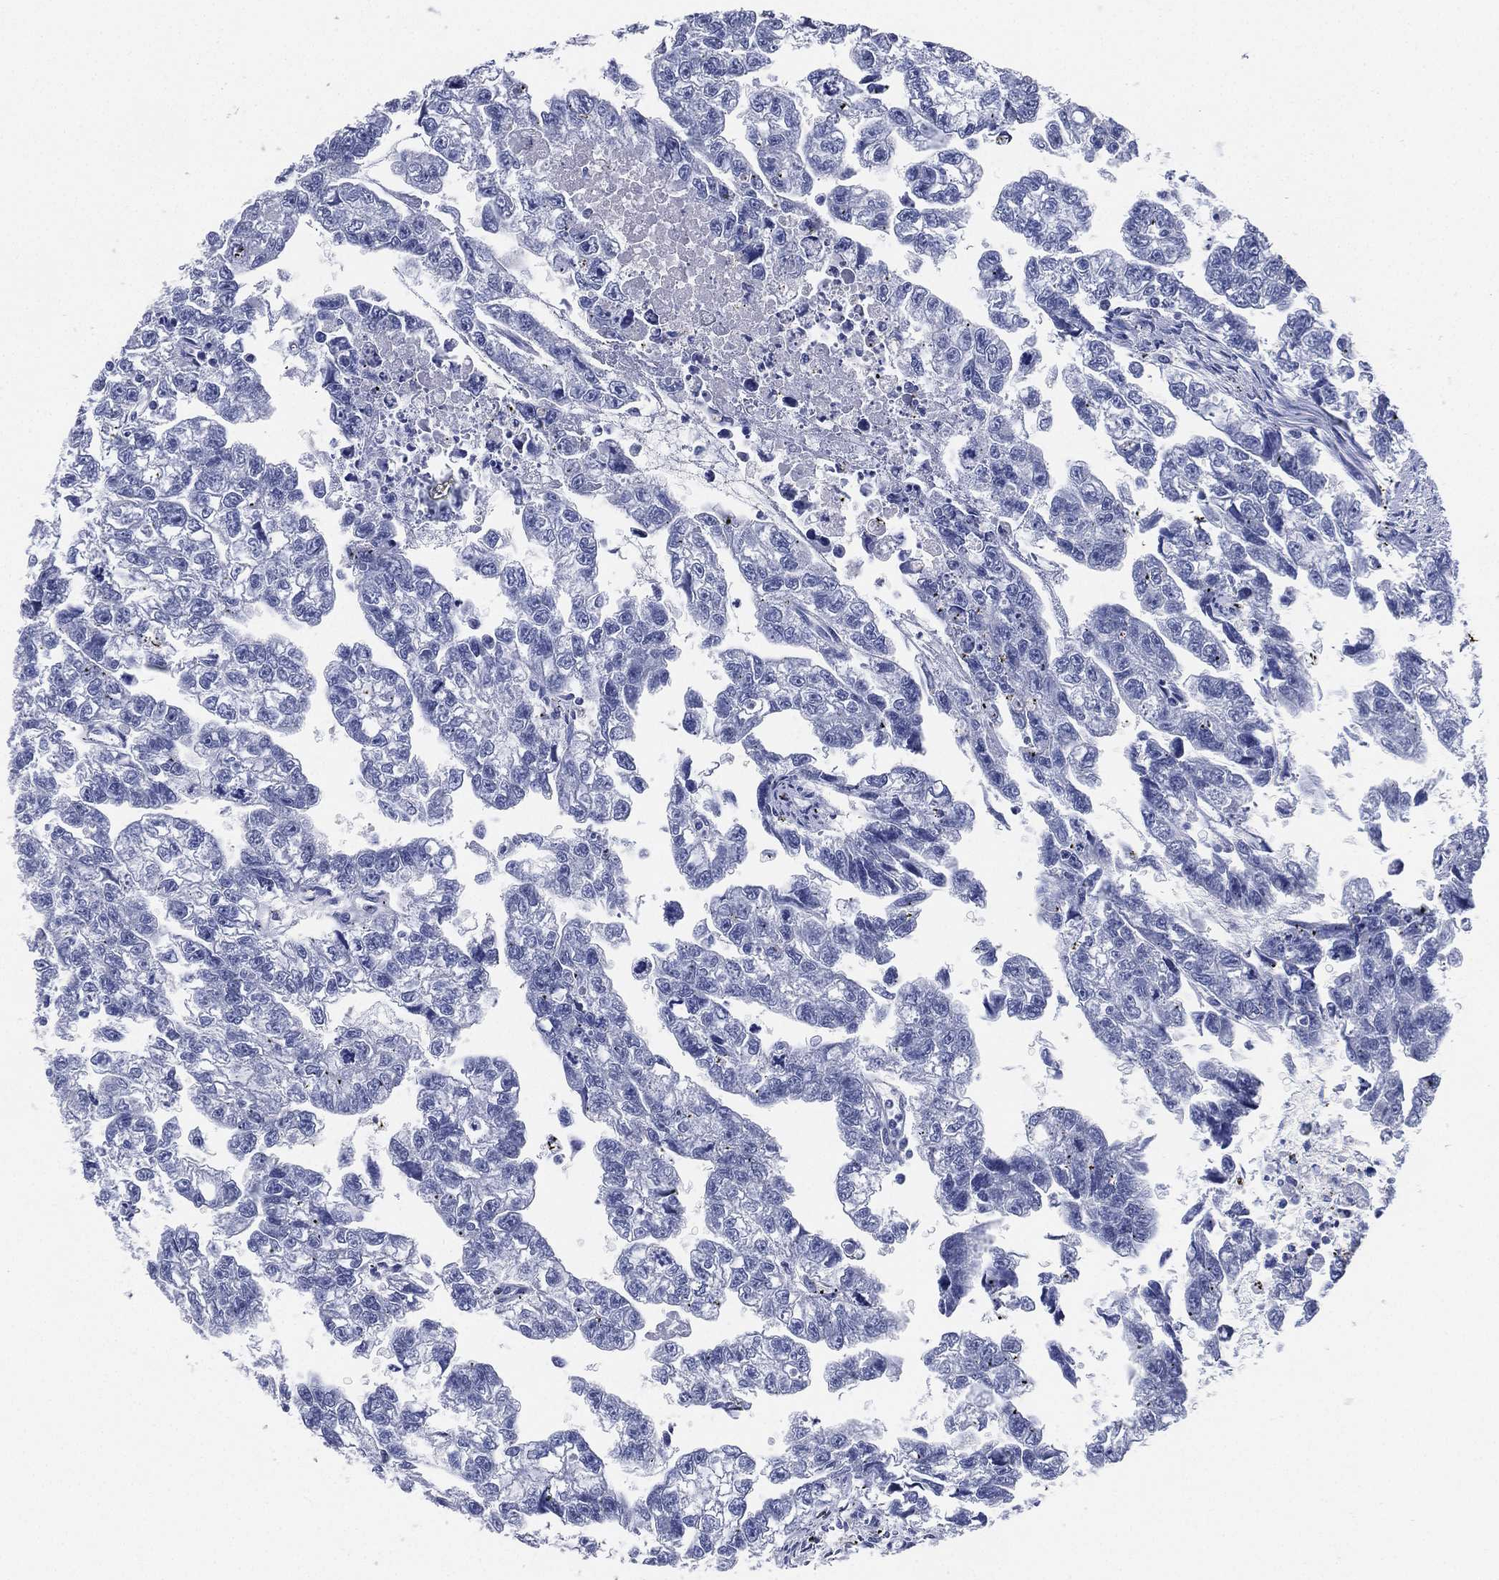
{"staining": {"intensity": "negative", "quantity": "none", "location": "none"}, "tissue": "testis cancer", "cell_type": "Tumor cells", "image_type": "cancer", "snomed": [{"axis": "morphology", "description": "Carcinoma, Embryonal, NOS"}, {"axis": "morphology", "description": "Teratoma, malignant, NOS"}, {"axis": "topography", "description": "Testis"}], "caption": "IHC of testis cancer (embryonal carcinoma) displays no expression in tumor cells.", "gene": "IYD", "patient": {"sex": "male", "age": 44}}